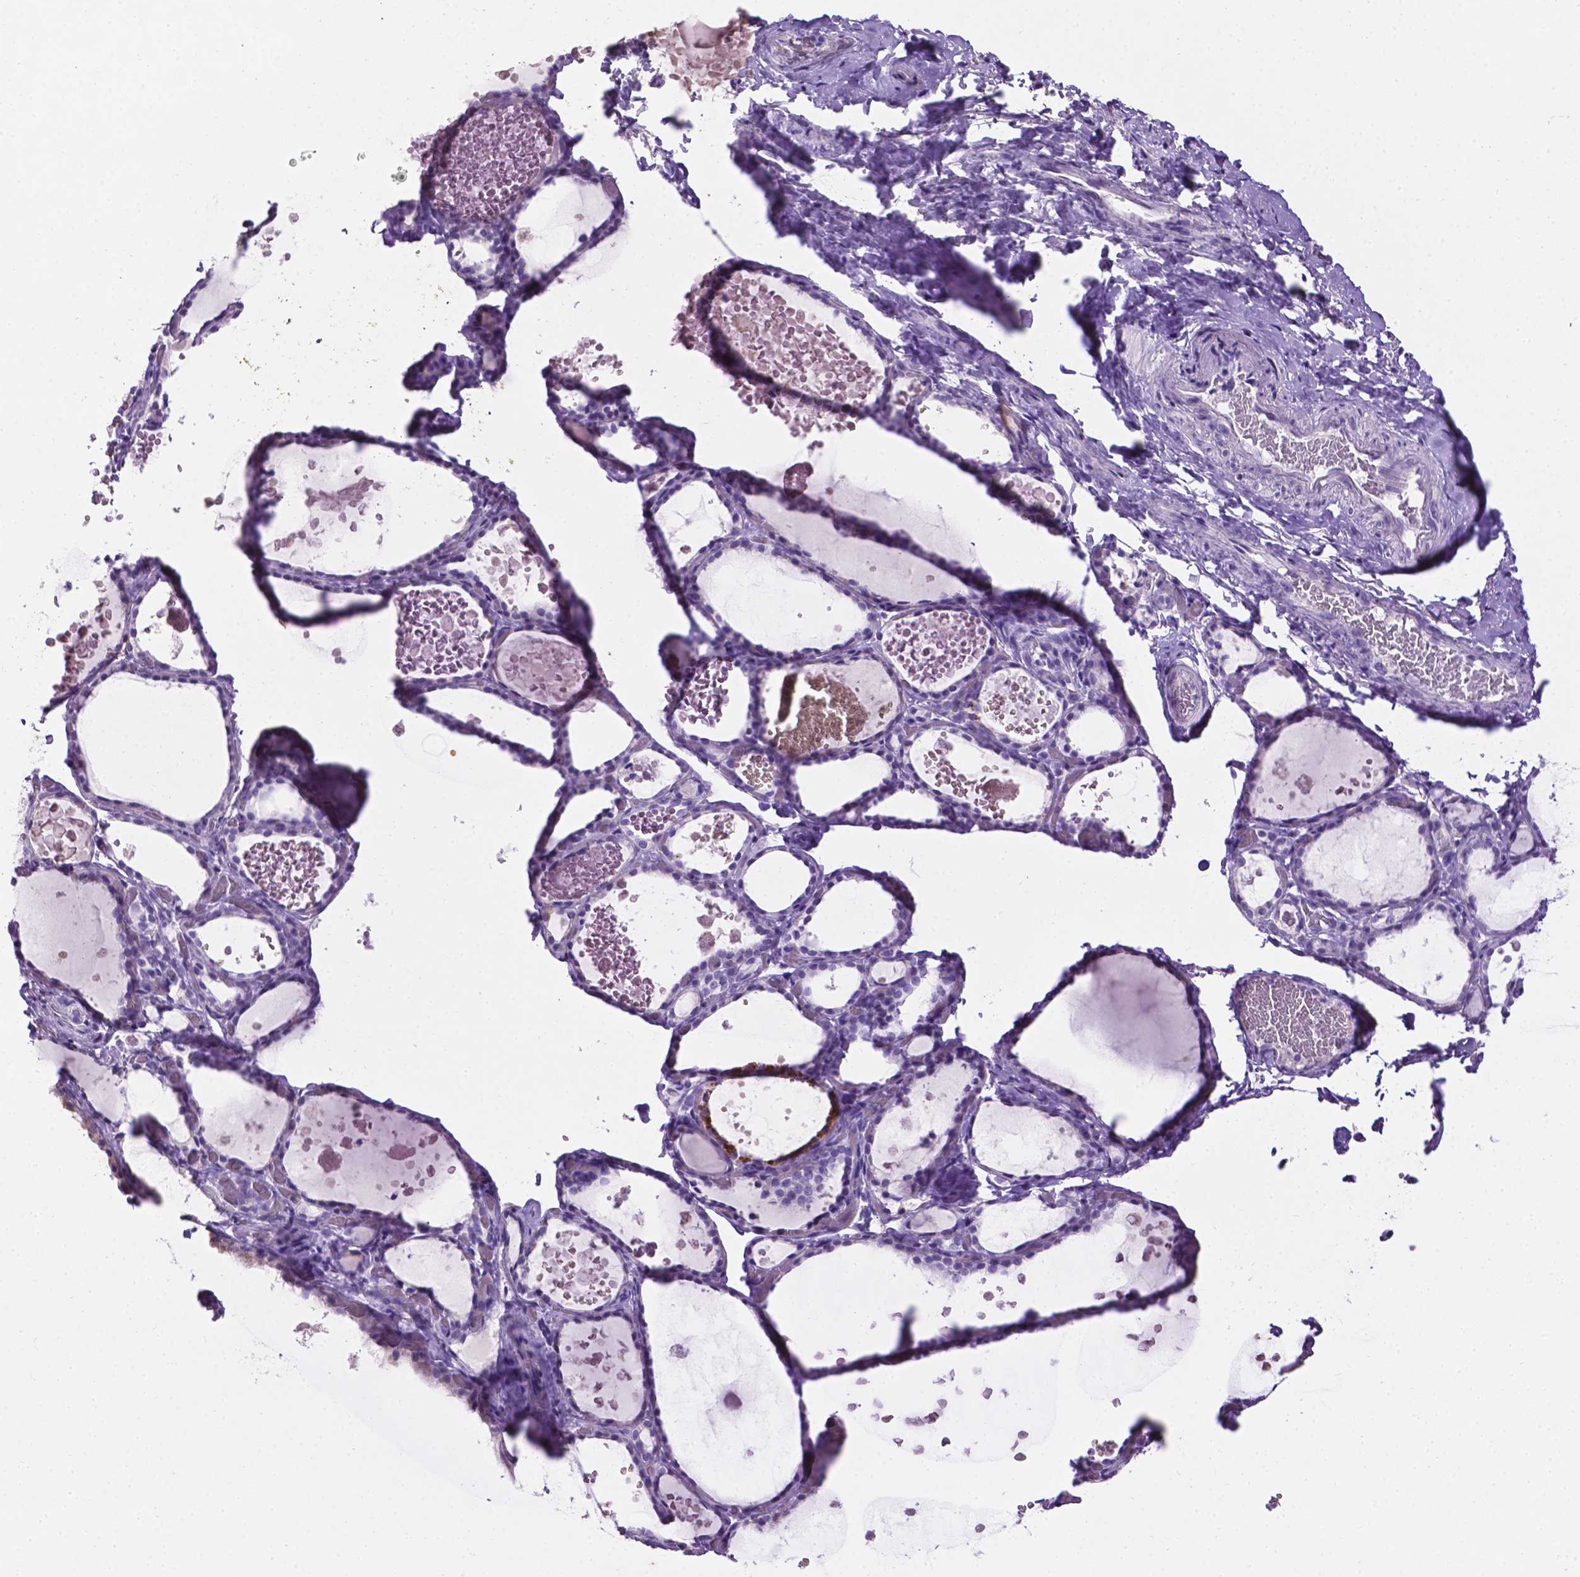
{"staining": {"intensity": "moderate", "quantity": "<25%", "location": "cytoplasmic/membranous"}, "tissue": "thyroid gland", "cell_type": "Glandular cells", "image_type": "normal", "snomed": [{"axis": "morphology", "description": "Normal tissue, NOS"}, {"axis": "topography", "description": "Thyroid gland"}], "caption": "Immunohistochemical staining of benign thyroid gland demonstrates moderate cytoplasmic/membranous protein staining in approximately <25% of glandular cells.", "gene": "TACSTD2", "patient": {"sex": "female", "age": 56}}